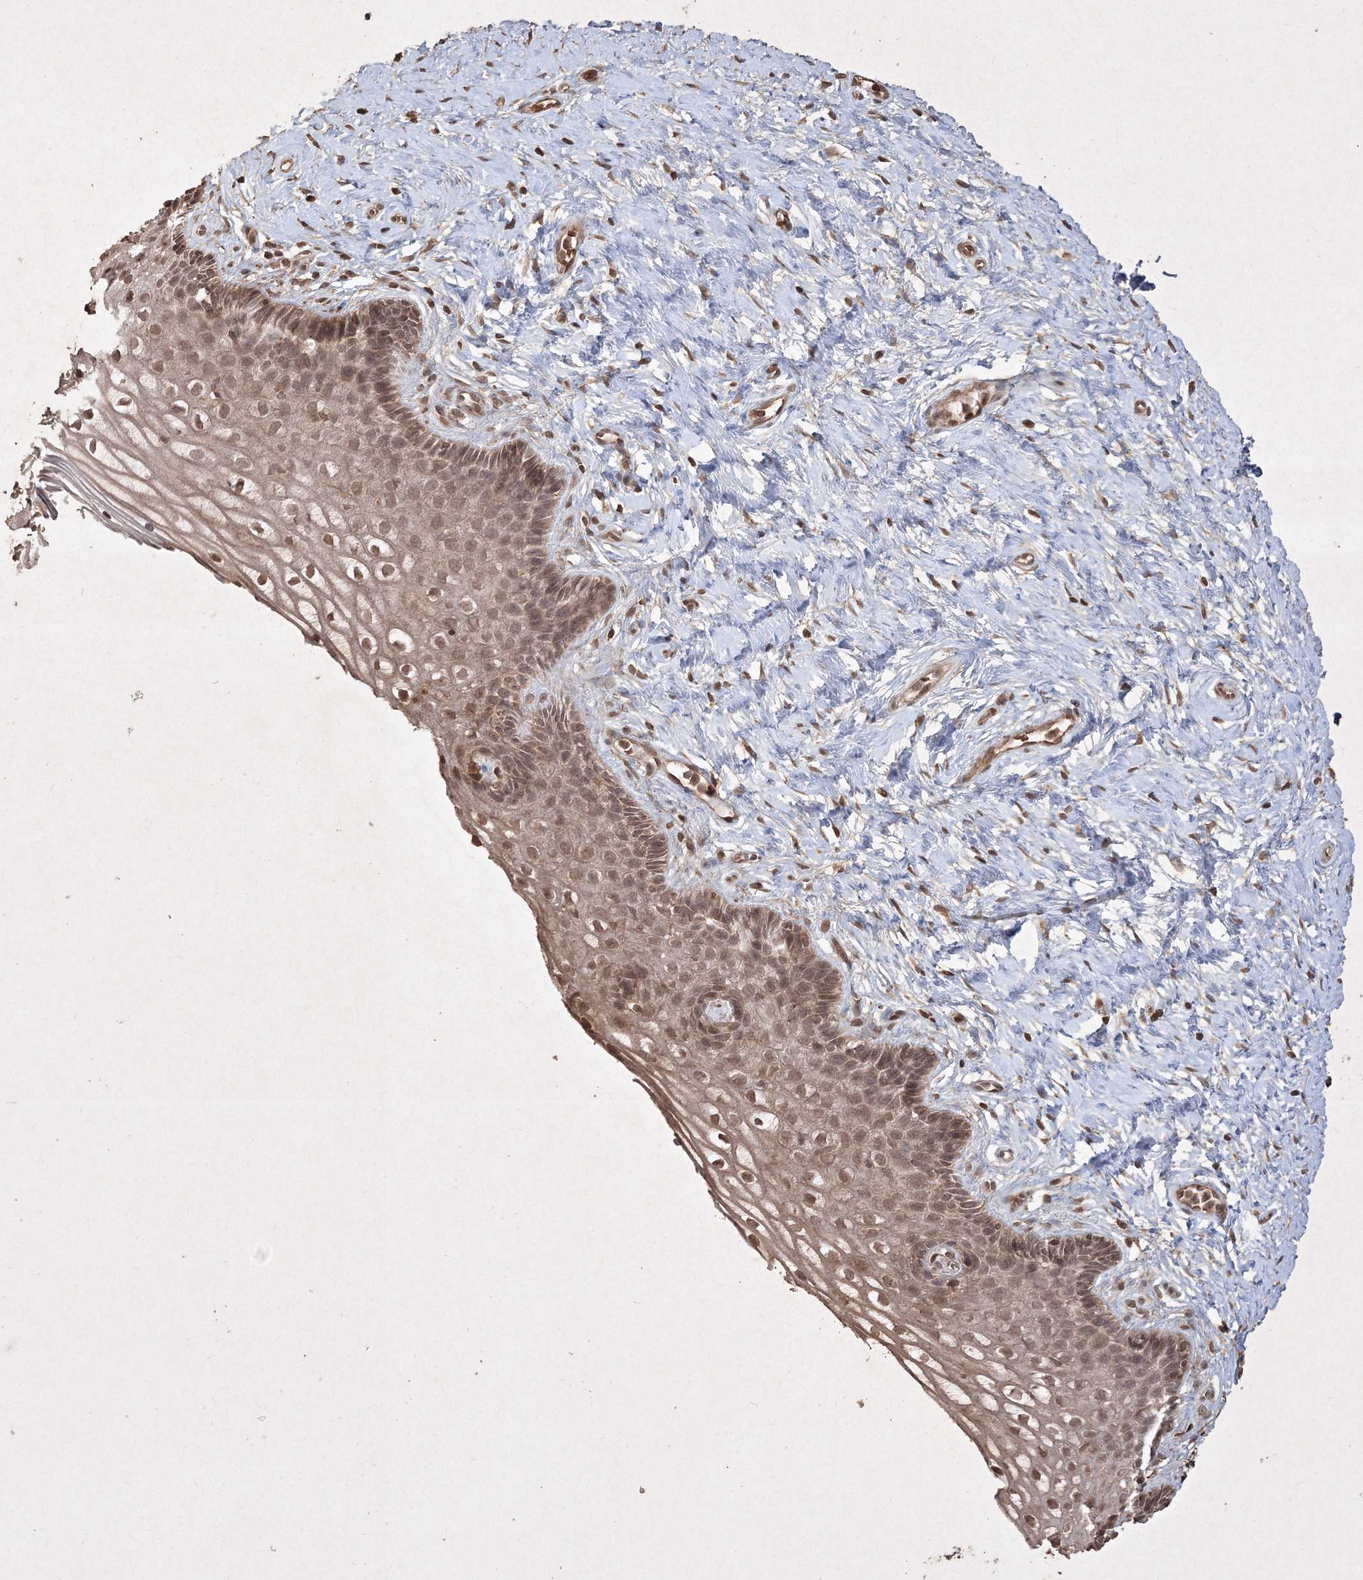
{"staining": {"intensity": "moderate", "quantity": ">75%", "location": "cytoplasmic/membranous"}, "tissue": "cervix", "cell_type": "Glandular cells", "image_type": "normal", "snomed": [{"axis": "morphology", "description": "Normal tissue, NOS"}, {"axis": "topography", "description": "Cervix"}], "caption": "Immunohistochemical staining of benign human cervix reveals >75% levels of moderate cytoplasmic/membranous protein staining in approximately >75% of glandular cells. The staining was performed using DAB (3,3'-diaminobenzidine), with brown indicating positive protein expression. Nuclei are stained blue with hematoxylin.", "gene": "PELI3", "patient": {"sex": "female", "age": 33}}